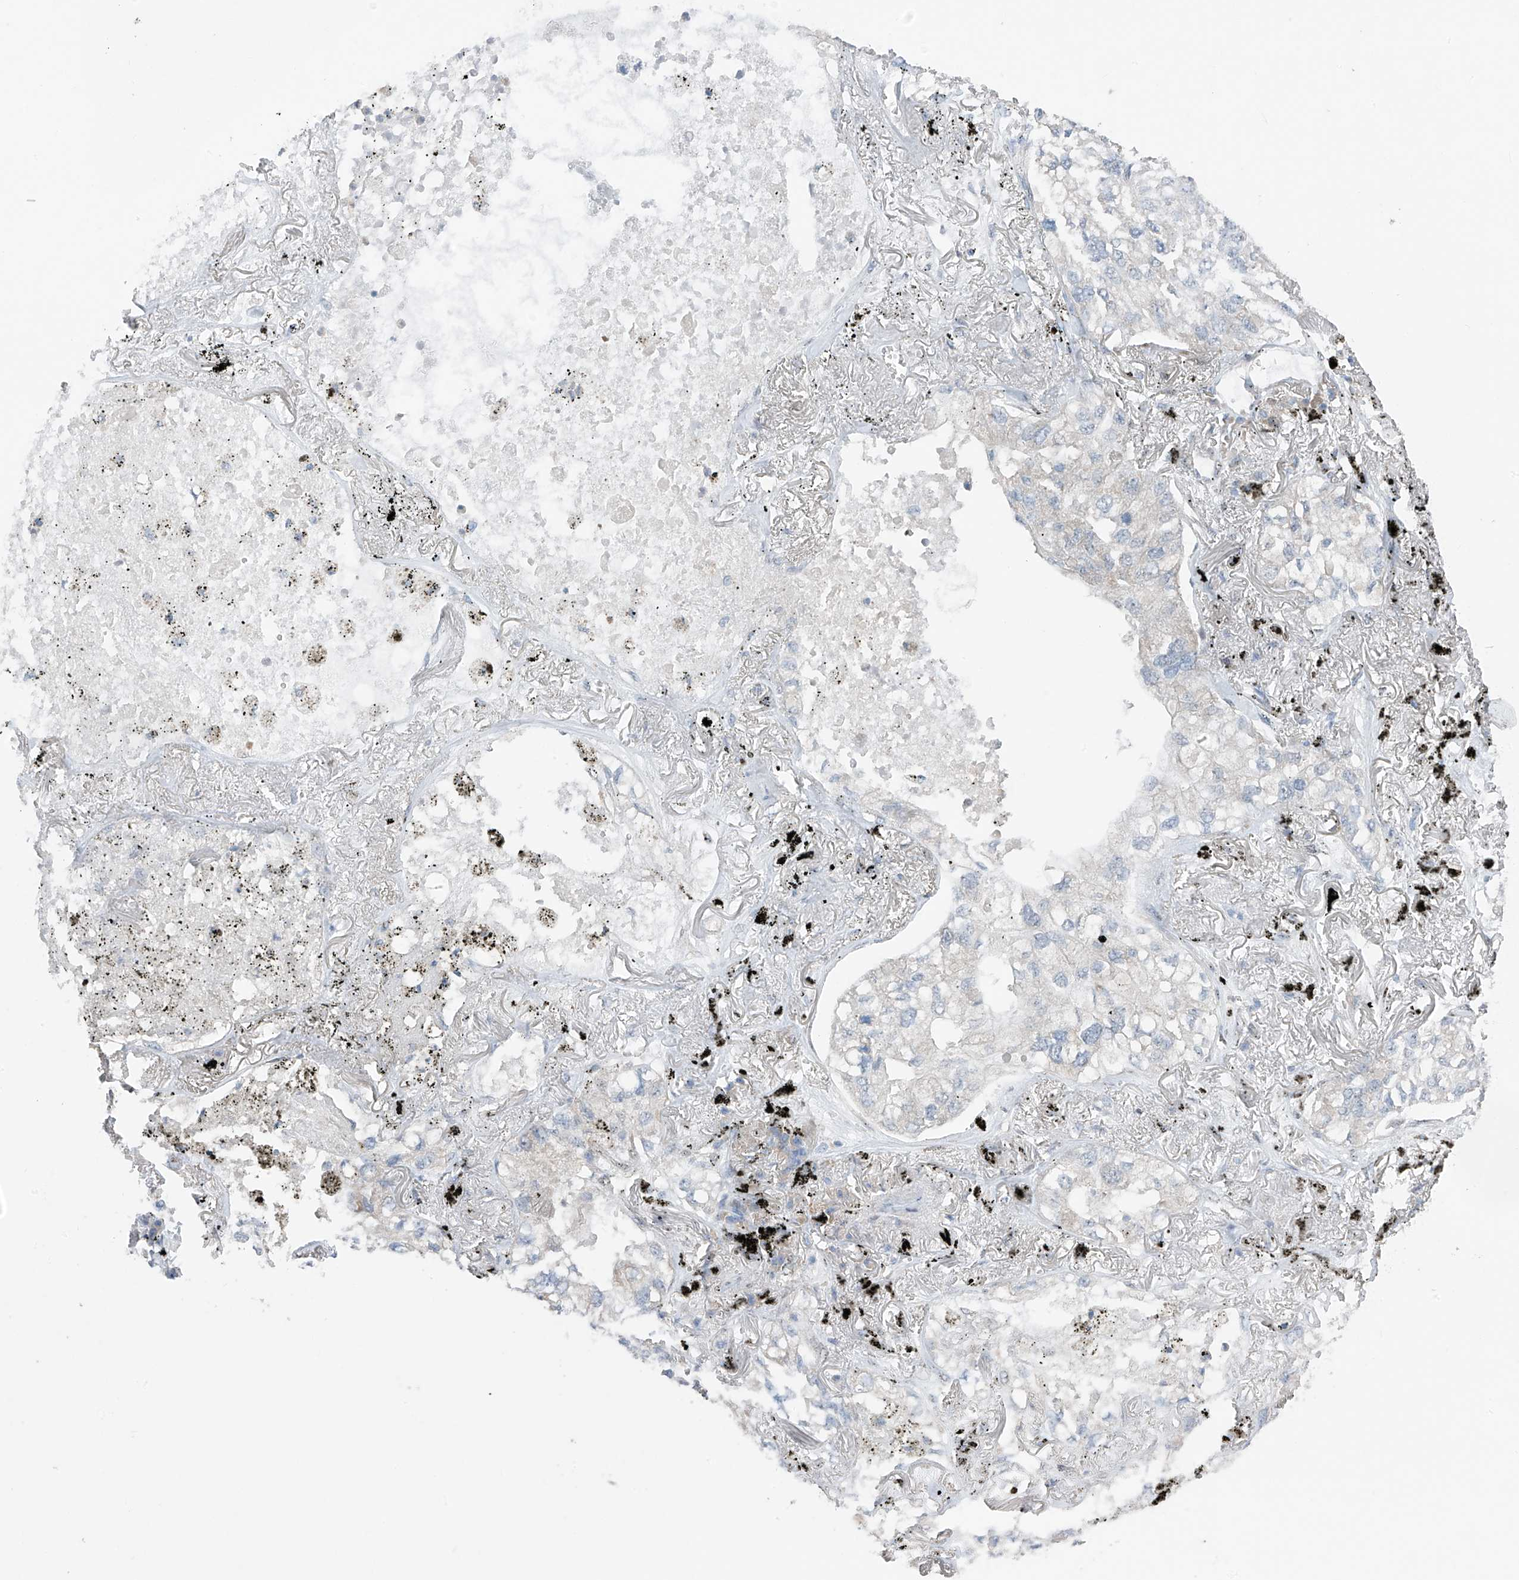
{"staining": {"intensity": "negative", "quantity": "none", "location": "none"}, "tissue": "lung cancer", "cell_type": "Tumor cells", "image_type": "cancer", "snomed": [{"axis": "morphology", "description": "Adenocarcinoma, NOS"}, {"axis": "topography", "description": "Lung"}], "caption": "This is an immunohistochemistry photomicrograph of lung cancer (adenocarcinoma). There is no staining in tumor cells.", "gene": "RPL4", "patient": {"sex": "male", "age": 65}}